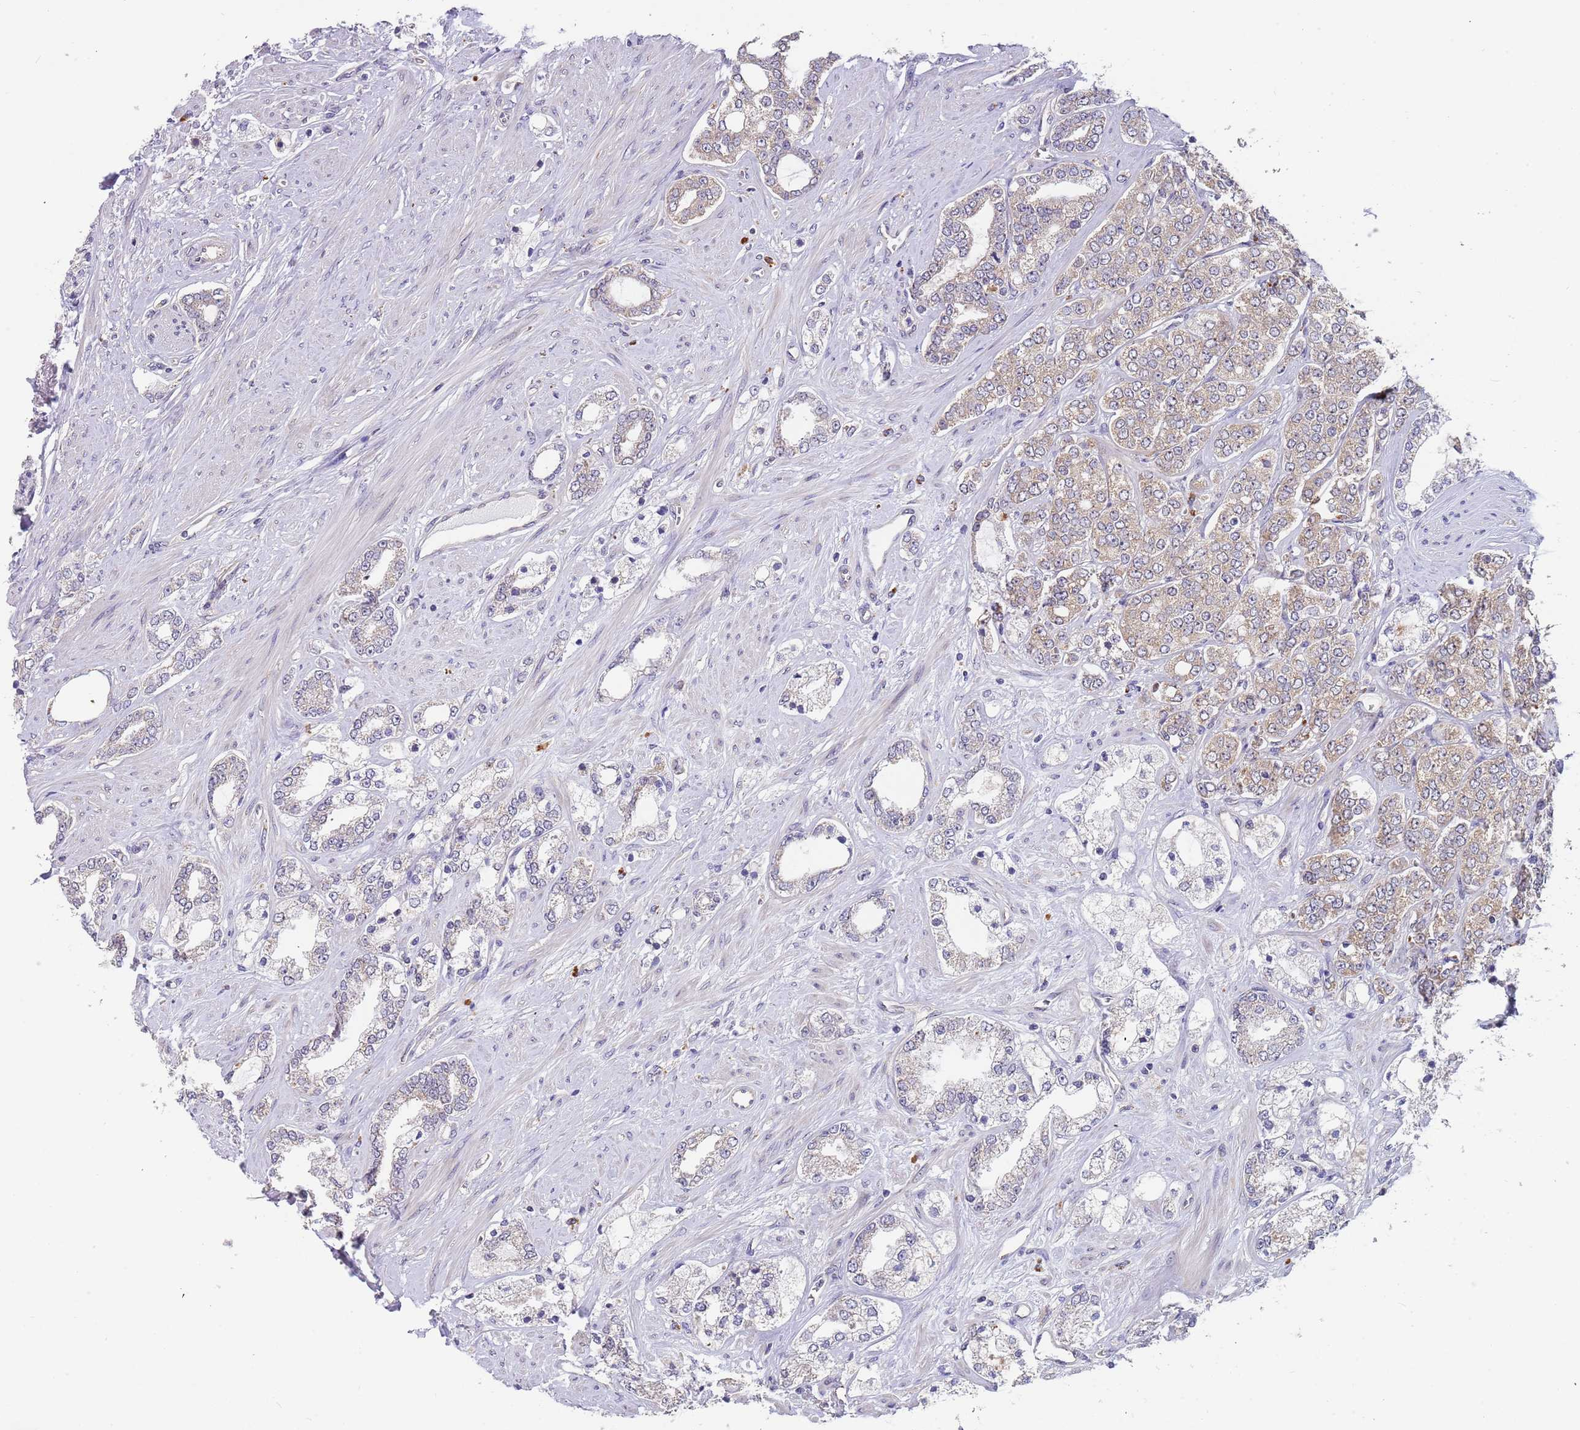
{"staining": {"intensity": "weak", "quantity": "25%-75%", "location": "cytoplasmic/membranous"}, "tissue": "prostate cancer", "cell_type": "Tumor cells", "image_type": "cancer", "snomed": [{"axis": "morphology", "description": "Adenocarcinoma, High grade"}, {"axis": "topography", "description": "Prostate"}], "caption": "This photomicrograph exhibits prostate cancer stained with IHC to label a protein in brown. The cytoplasmic/membranous of tumor cells show weak positivity for the protein. Nuclei are counter-stained blue.", "gene": "TMEM64", "patient": {"sex": "male", "age": 64}}